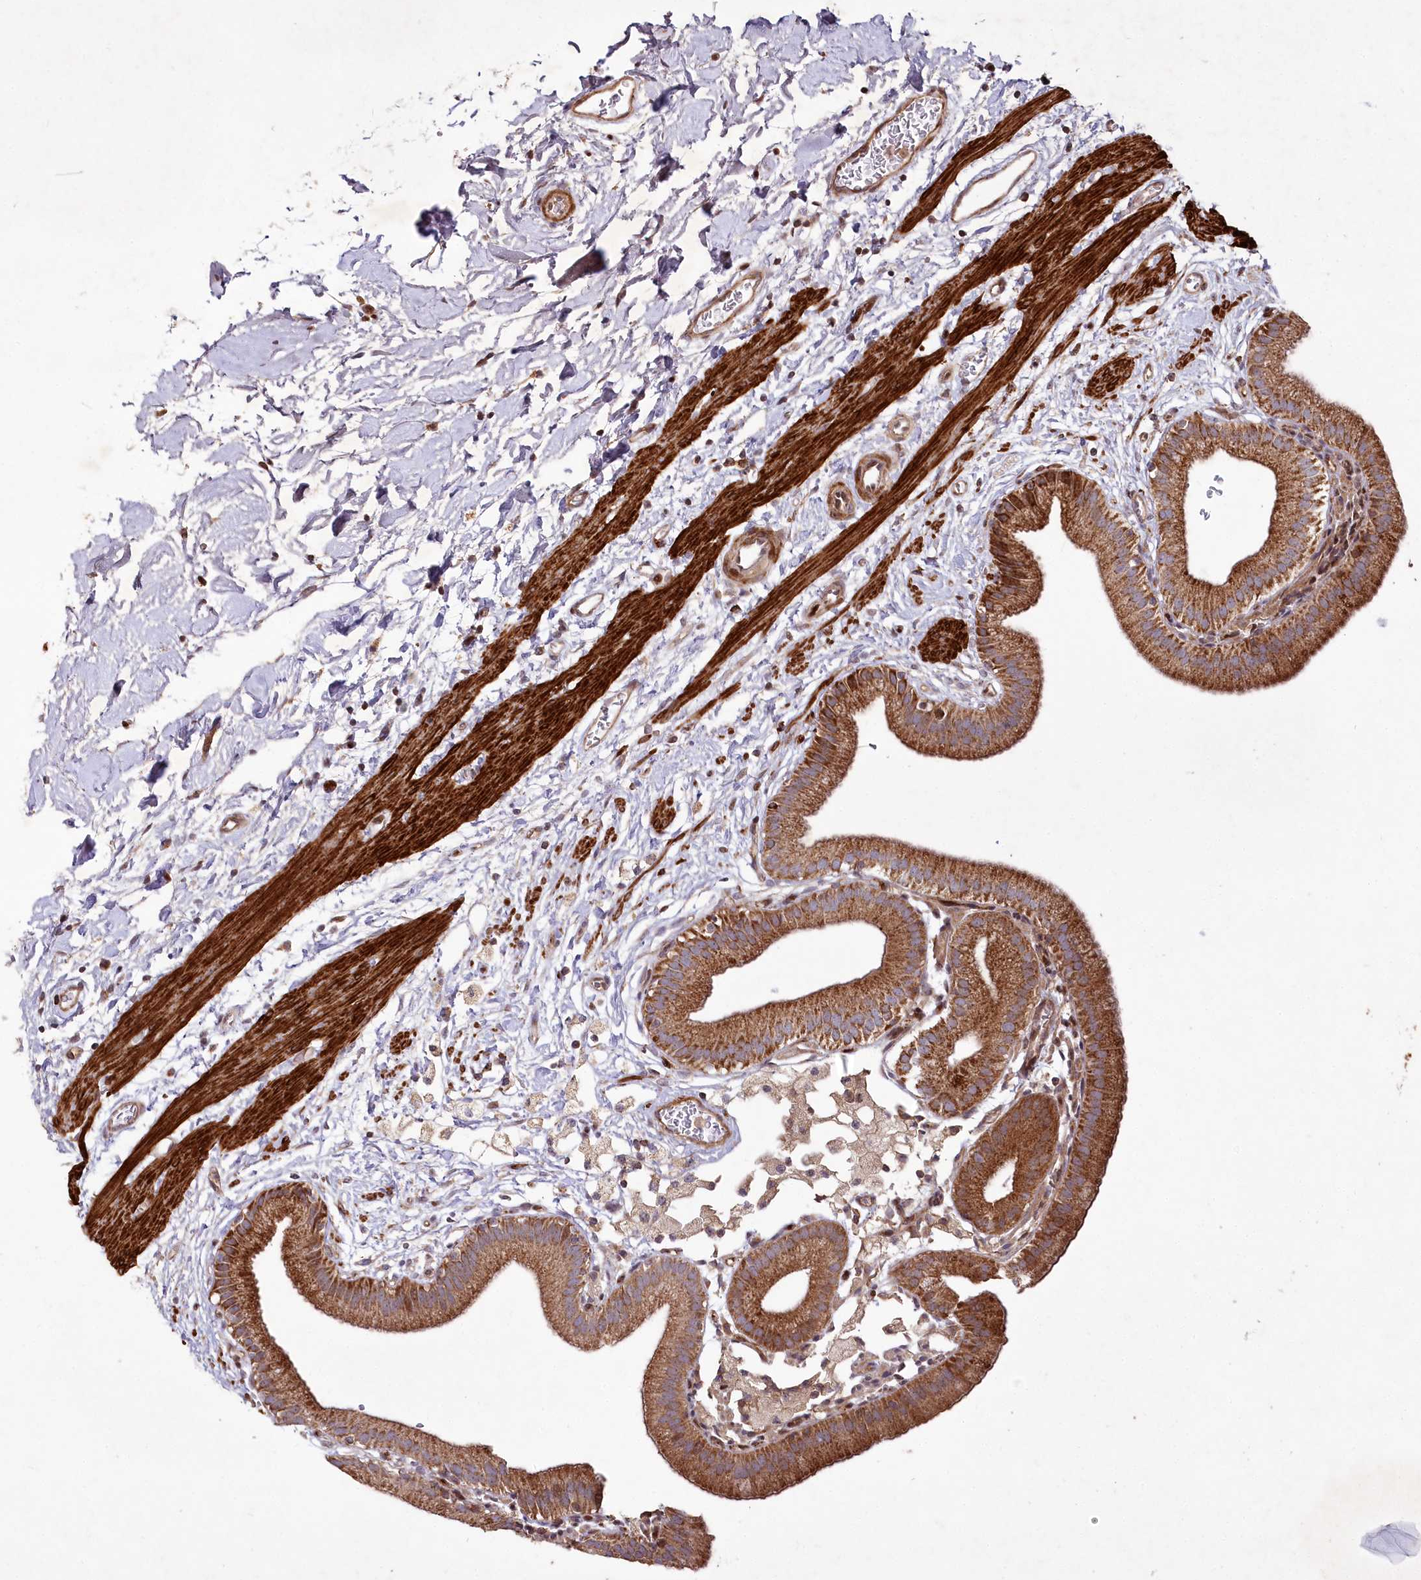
{"staining": {"intensity": "strong", "quantity": ">75%", "location": "cytoplasmic/membranous"}, "tissue": "gallbladder", "cell_type": "Glandular cells", "image_type": "normal", "snomed": [{"axis": "morphology", "description": "Normal tissue, NOS"}, {"axis": "topography", "description": "Gallbladder"}], "caption": "Strong cytoplasmic/membranous staining for a protein is identified in about >75% of glandular cells of unremarkable gallbladder using immunohistochemistry.", "gene": "PSTK", "patient": {"sex": "male", "age": 55}}